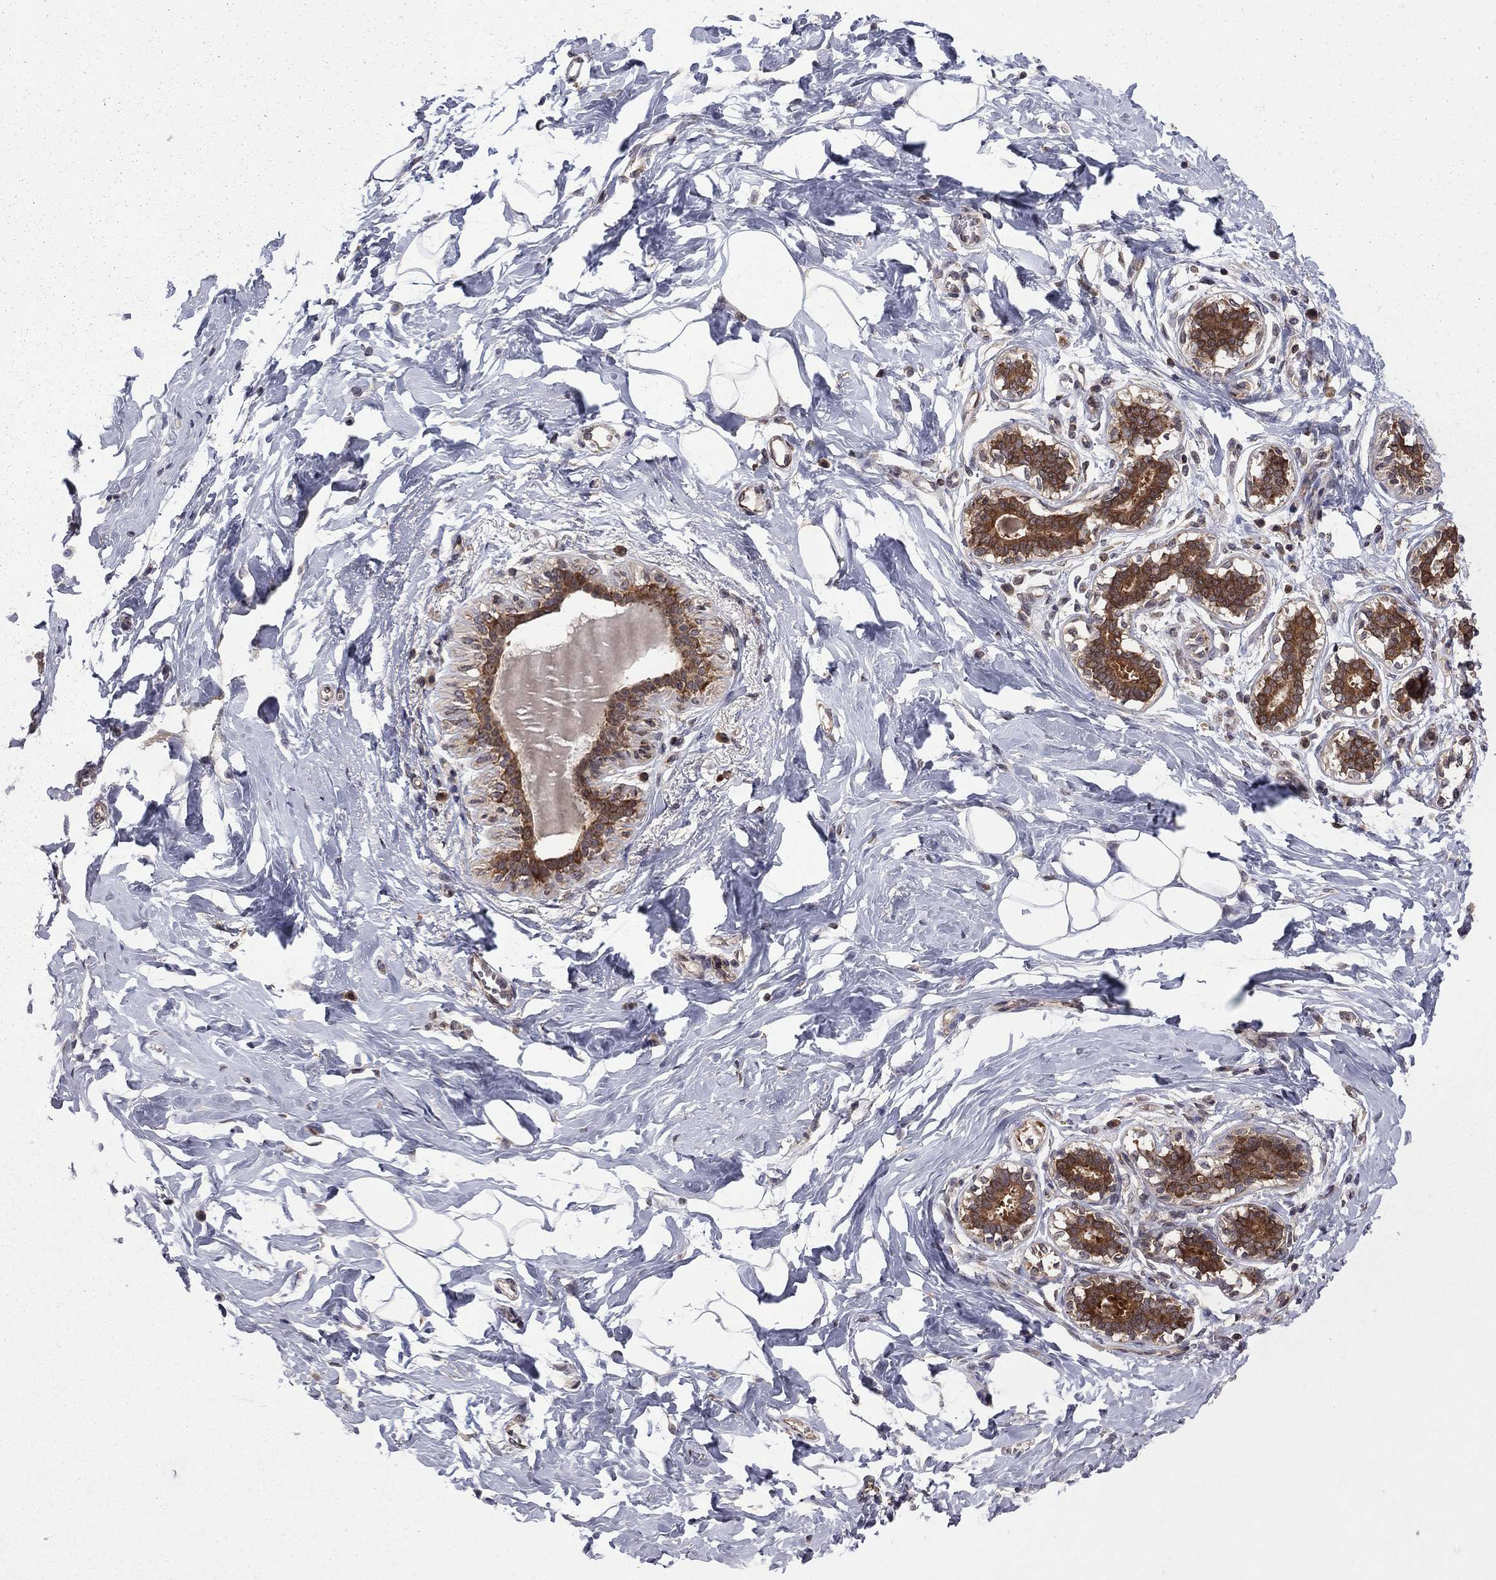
{"staining": {"intensity": "negative", "quantity": "none", "location": "none"}, "tissue": "breast", "cell_type": "Adipocytes", "image_type": "normal", "snomed": [{"axis": "morphology", "description": "Normal tissue, NOS"}, {"axis": "morphology", "description": "Lobular carcinoma, in situ"}, {"axis": "topography", "description": "Breast"}], "caption": "Adipocytes show no significant protein expression in unremarkable breast. Brightfield microscopy of immunohistochemistry (IHC) stained with DAB (brown) and hematoxylin (blue), captured at high magnification.", "gene": "NAA50", "patient": {"sex": "female", "age": 35}}